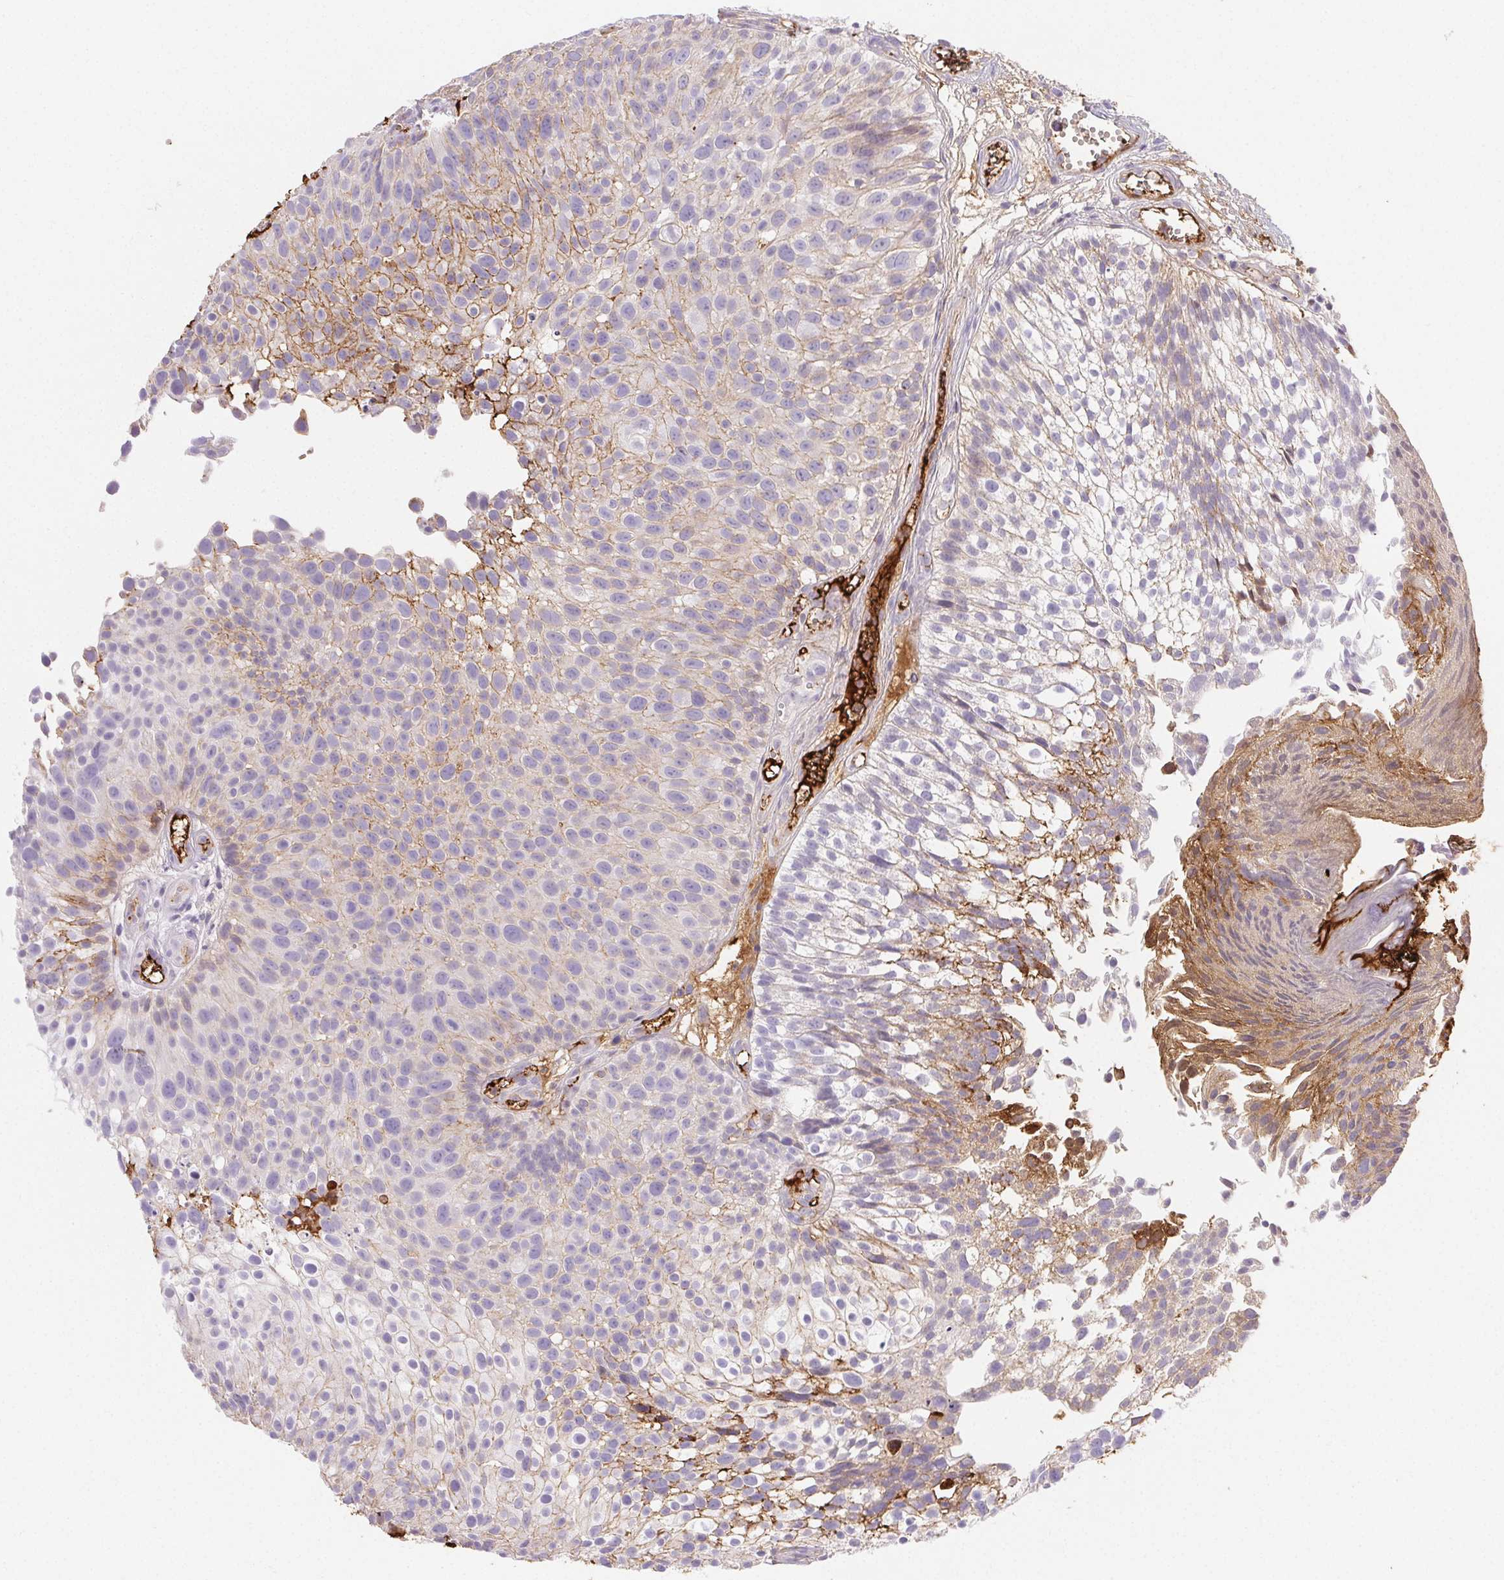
{"staining": {"intensity": "moderate", "quantity": "<25%", "location": "cytoplasmic/membranous"}, "tissue": "urothelial cancer", "cell_type": "Tumor cells", "image_type": "cancer", "snomed": [{"axis": "morphology", "description": "Urothelial carcinoma, Low grade"}, {"axis": "topography", "description": "Urinary bladder"}], "caption": "The photomicrograph exhibits immunohistochemical staining of urothelial cancer. There is moderate cytoplasmic/membranous expression is identified in about <25% of tumor cells.", "gene": "FGA", "patient": {"sex": "male", "age": 70}}